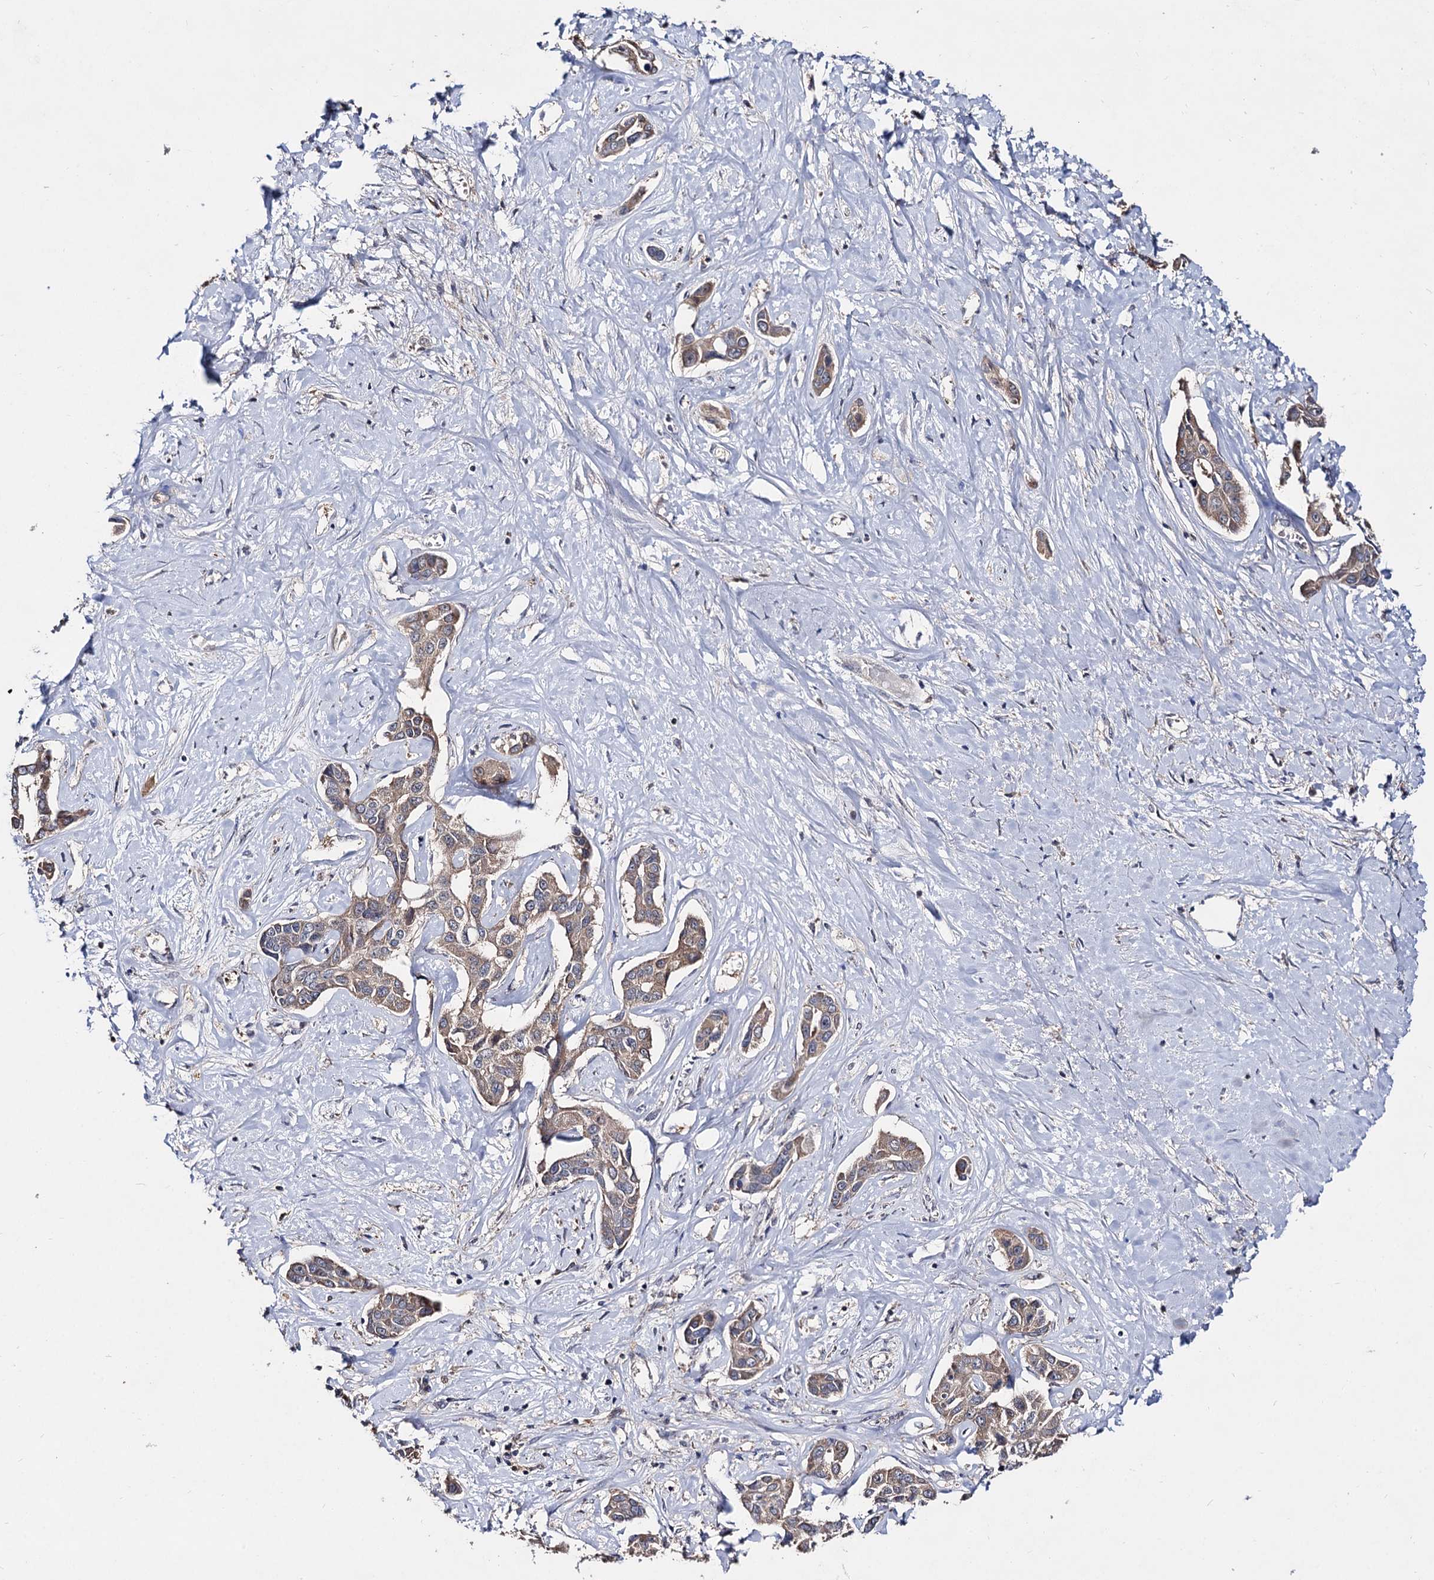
{"staining": {"intensity": "moderate", "quantity": ">75%", "location": "cytoplasmic/membranous"}, "tissue": "liver cancer", "cell_type": "Tumor cells", "image_type": "cancer", "snomed": [{"axis": "morphology", "description": "Cholangiocarcinoma"}, {"axis": "topography", "description": "Liver"}], "caption": "Protein expression analysis of liver cancer (cholangiocarcinoma) displays moderate cytoplasmic/membranous staining in about >75% of tumor cells.", "gene": "ACTR6", "patient": {"sex": "male", "age": 59}}